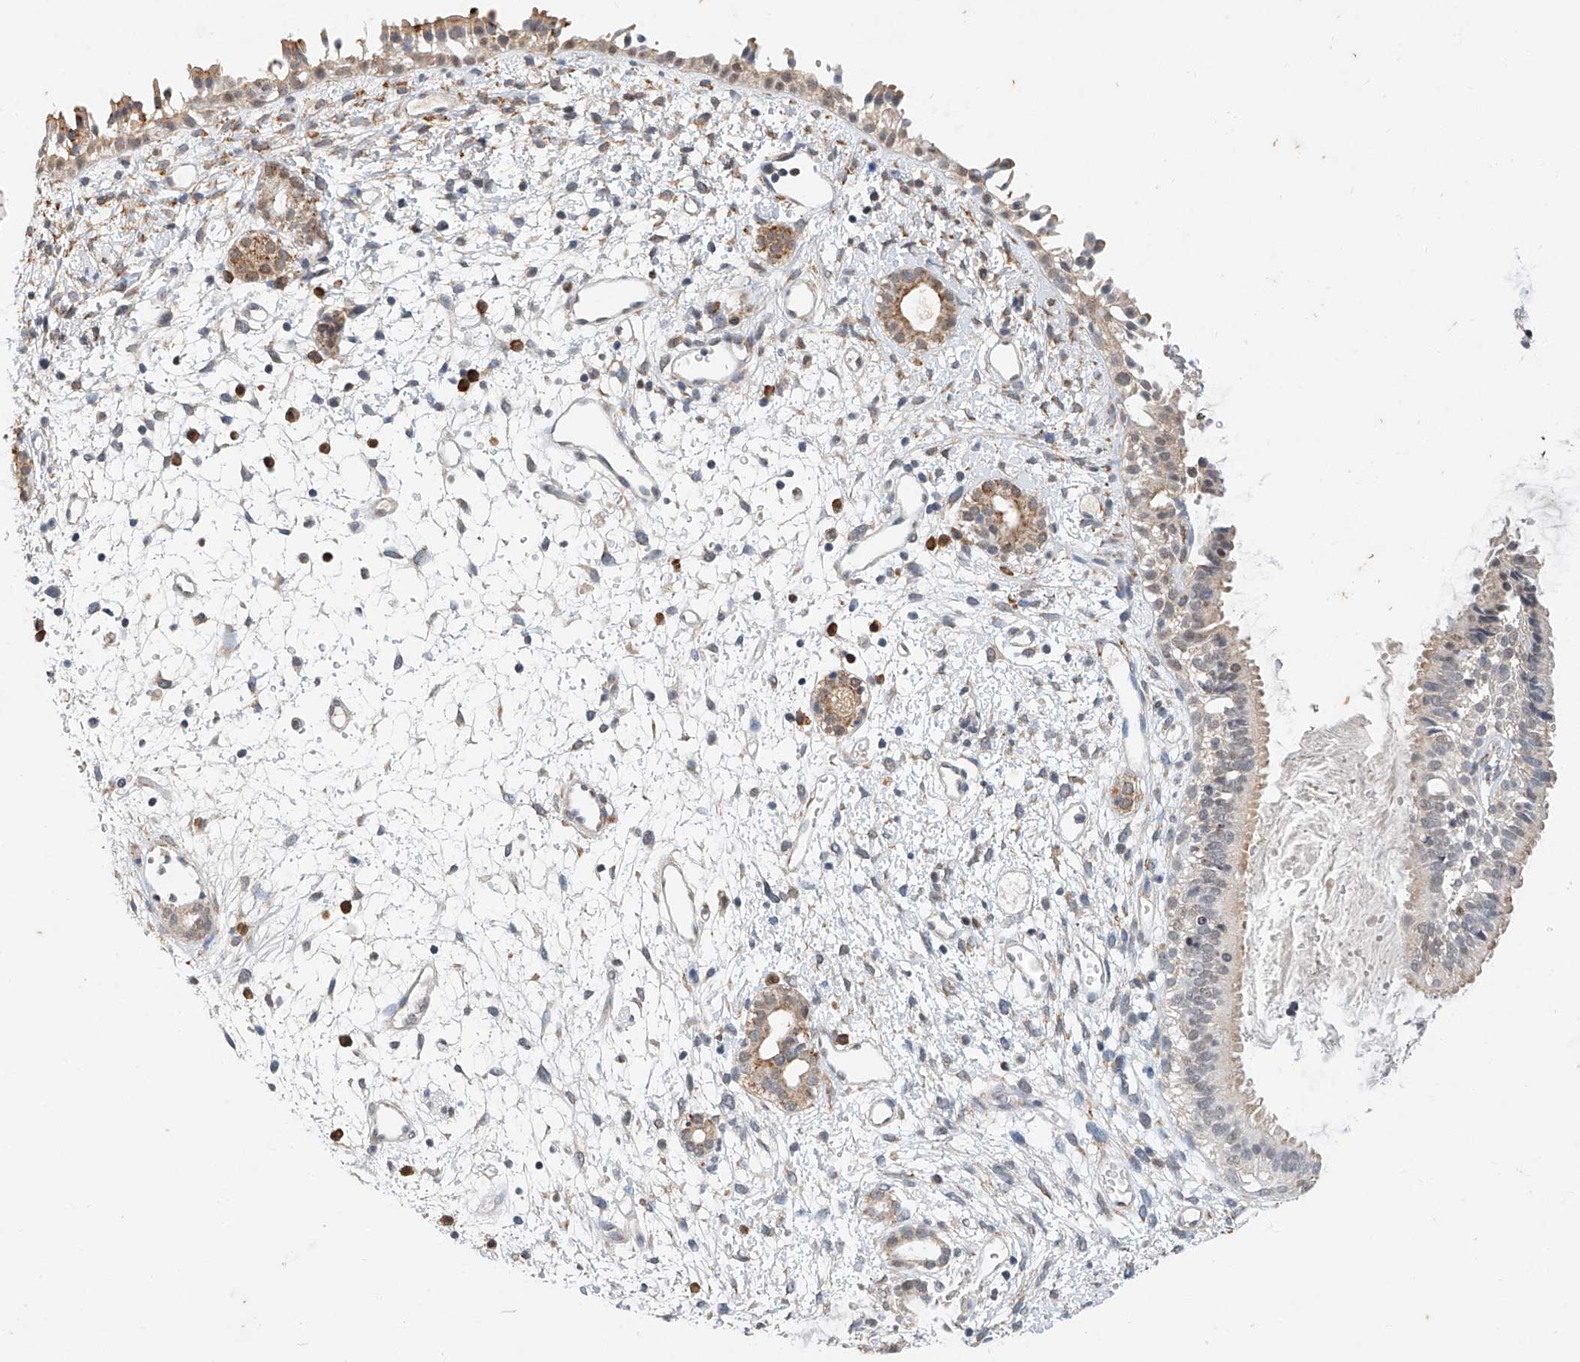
{"staining": {"intensity": "weak", "quantity": "25%-75%", "location": "cytoplasmic/membranous"}, "tissue": "nasopharynx", "cell_type": "Respiratory epithelial cells", "image_type": "normal", "snomed": [{"axis": "morphology", "description": "Normal tissue, NOS"}, {"axis": "topography", "description": "Nasopharynx"}], "caption": "IHC micrograph of unremarkable nasopharynx: nasopharynx stained using IHC demonstrates low levels of weak protein expression localized specifically in the cytoplasmic/membranous of respiratory epithelial cells, appearing as a cytoplasmic/membranous brown color.", "gene": "CTDP1", "patient": {"sex": "male", "age": 22}}